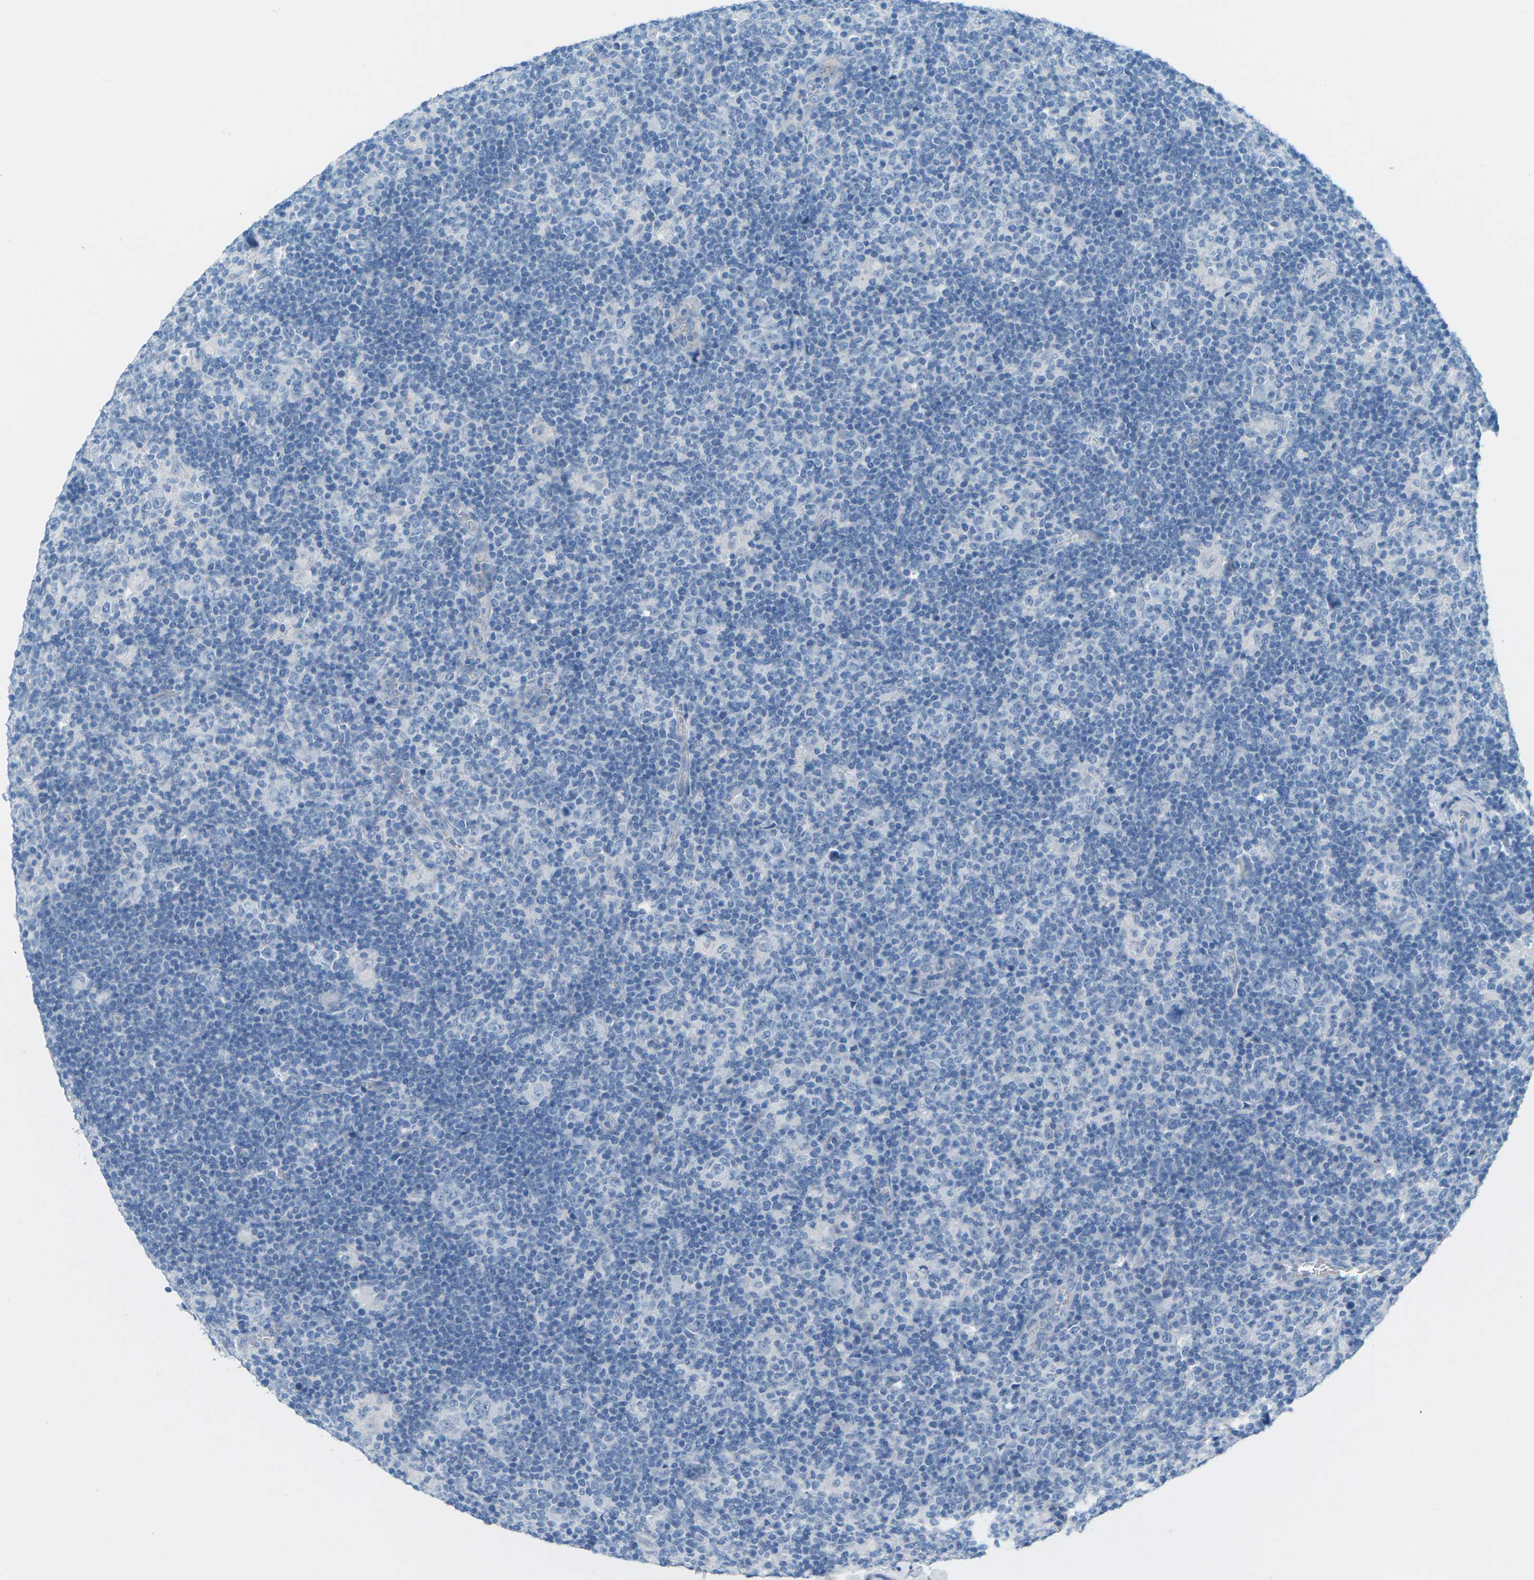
{"staining": {"intensity": "negative", "quantity": "none", "location": "none"}, "tissue": "lymphoma", "cell_type": "Tumor cells", "image_type": "cancer", "snomed": [{"axis": "morphology", "description": "Hodgkin's disease, NOS"}, {"axis": "topography", "description": "Lymph node"}], "caption": "Immunohistochemical staining of human Hodgkin's disease shows no significant staining in tumor cells.", "gene": "CDH16", "patient": {"sex": "female", "age": 57}}